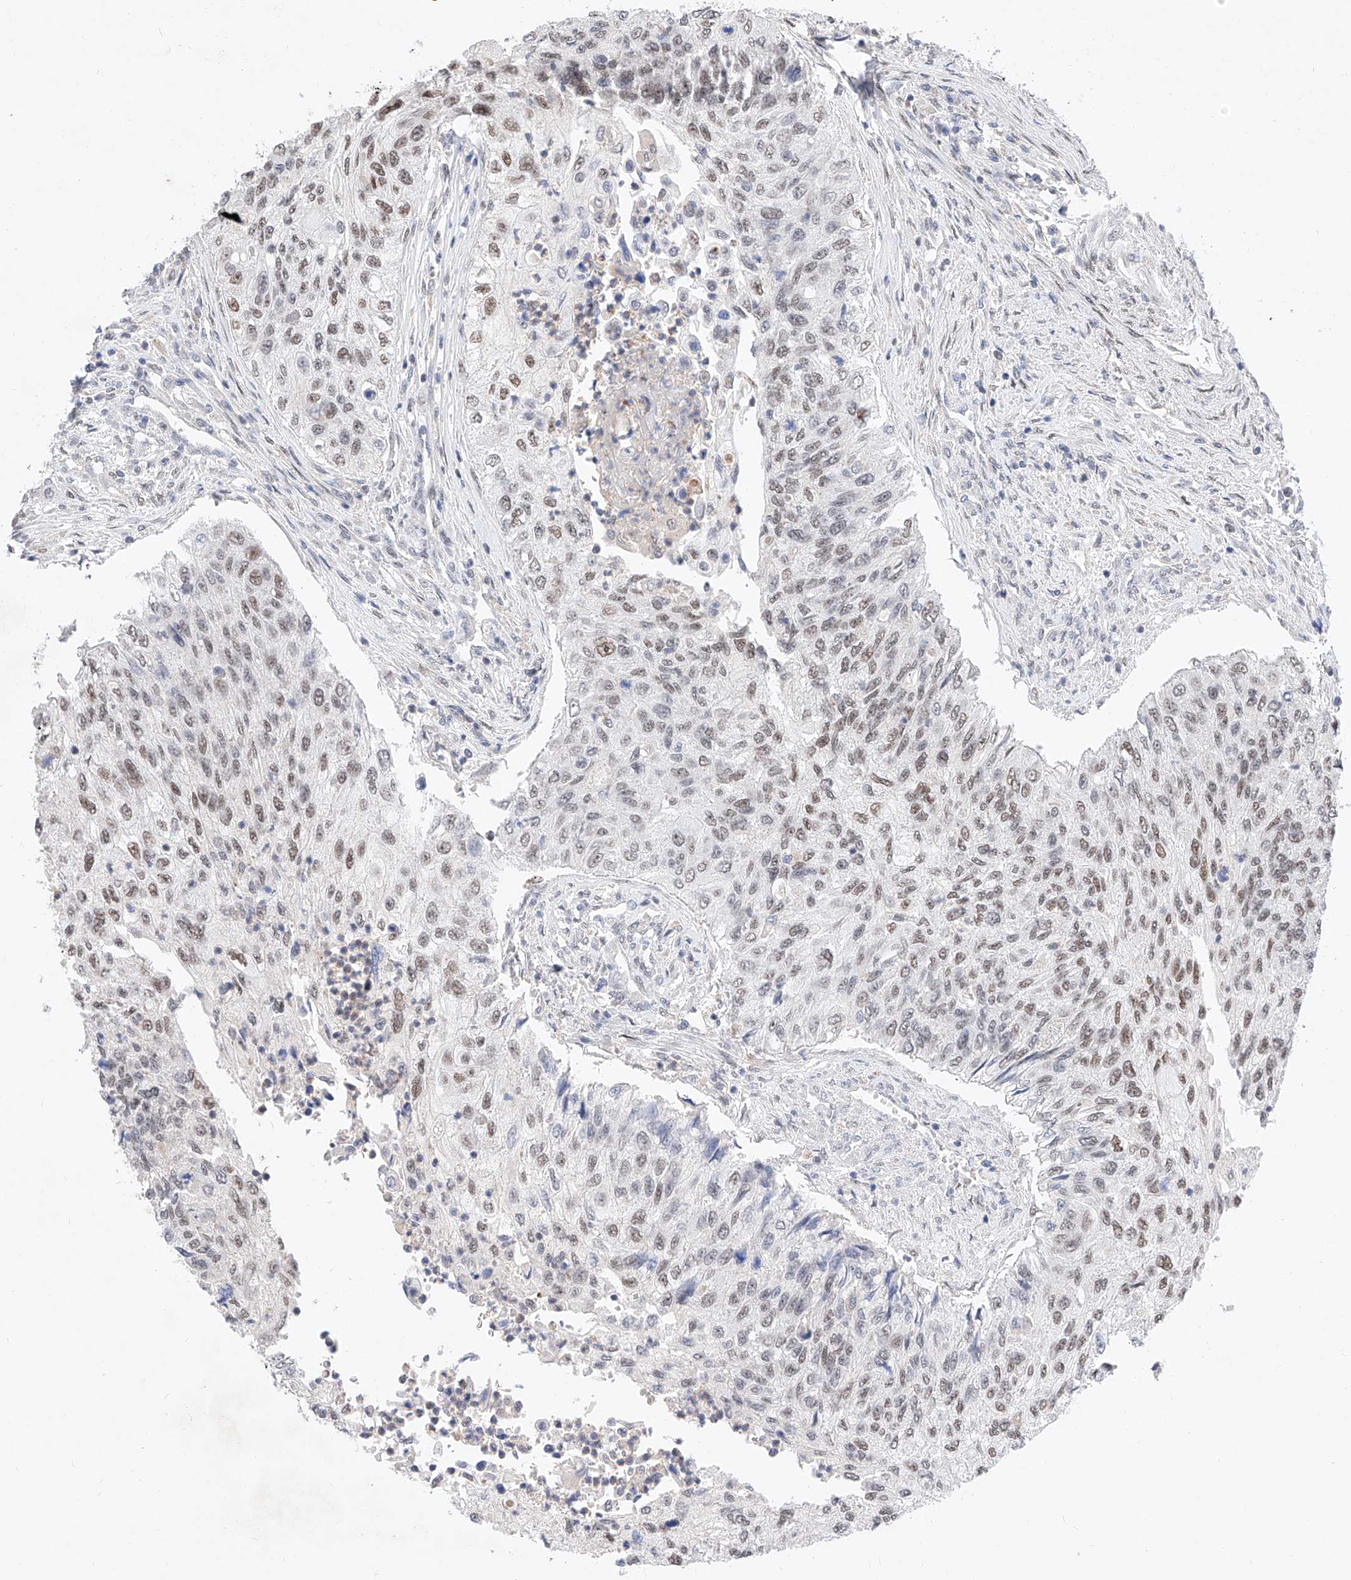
{"staining": {"intensity": "moderate", "quantity": "25%-75%", "location": "nuclear"}, "tissue": "urothelial cancer", "cell_type": "Tumor cells", "image_type": "cancer", "snomed": [{"axis": "morphology", "description": "Urothelial carcinoma, High grade"}, {"axis": "topography", "description": "Urinary bladder"}], "caption": "Human urothelial cancer stained with a brown dye exhibits moderate nuclear positive expression in about 25%-75% of tumor cells.", "gene": "KCNJ1", "patient": {"sex": "female", "age": 60}}